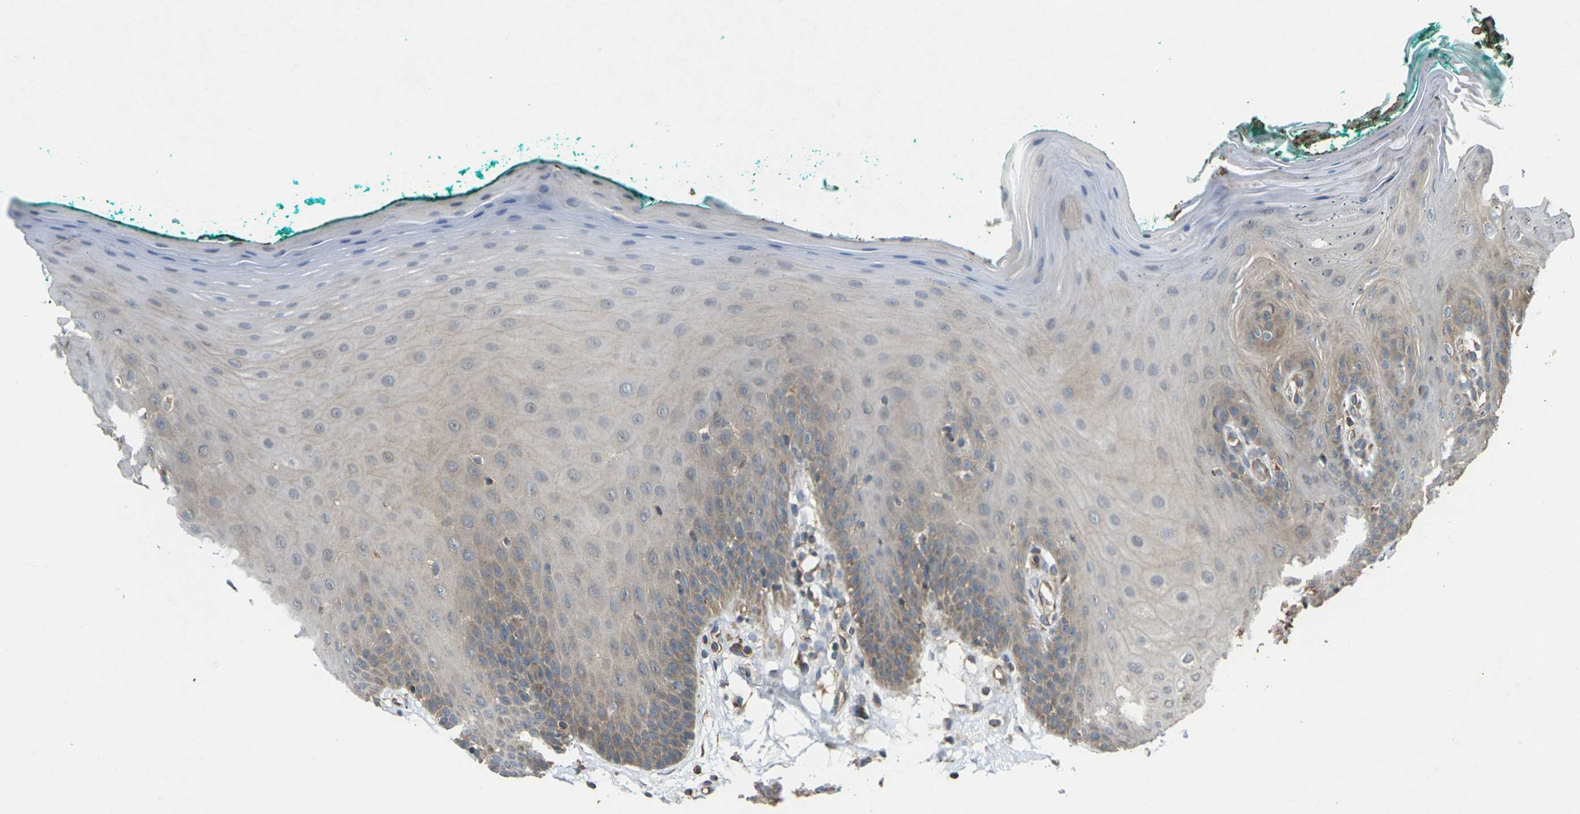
{"staining": {"intensity": "weak", "quantity": "25%-75%", "location": "cytoplasmic/membranous"}, "tissue": "oral mucosa", "cell_type": "Squamous epithelial cells", "image_type": "normal", "snomed": [{"axis": "morphology", "description": "Normal tissue, NOS"}, {"axis": "topography", "description": "Skeletal muscle"}, {"axis": "topography", "description": "Oral tissue"}], "caption": "Weak cytoplasmic/membranous positivity for a protein is present in about 25%-75% of squamous epithelial cells of benign oral mucosa using IHC.", "gene": "KSR1", "patient": {"sex": "male", "age": 58}}